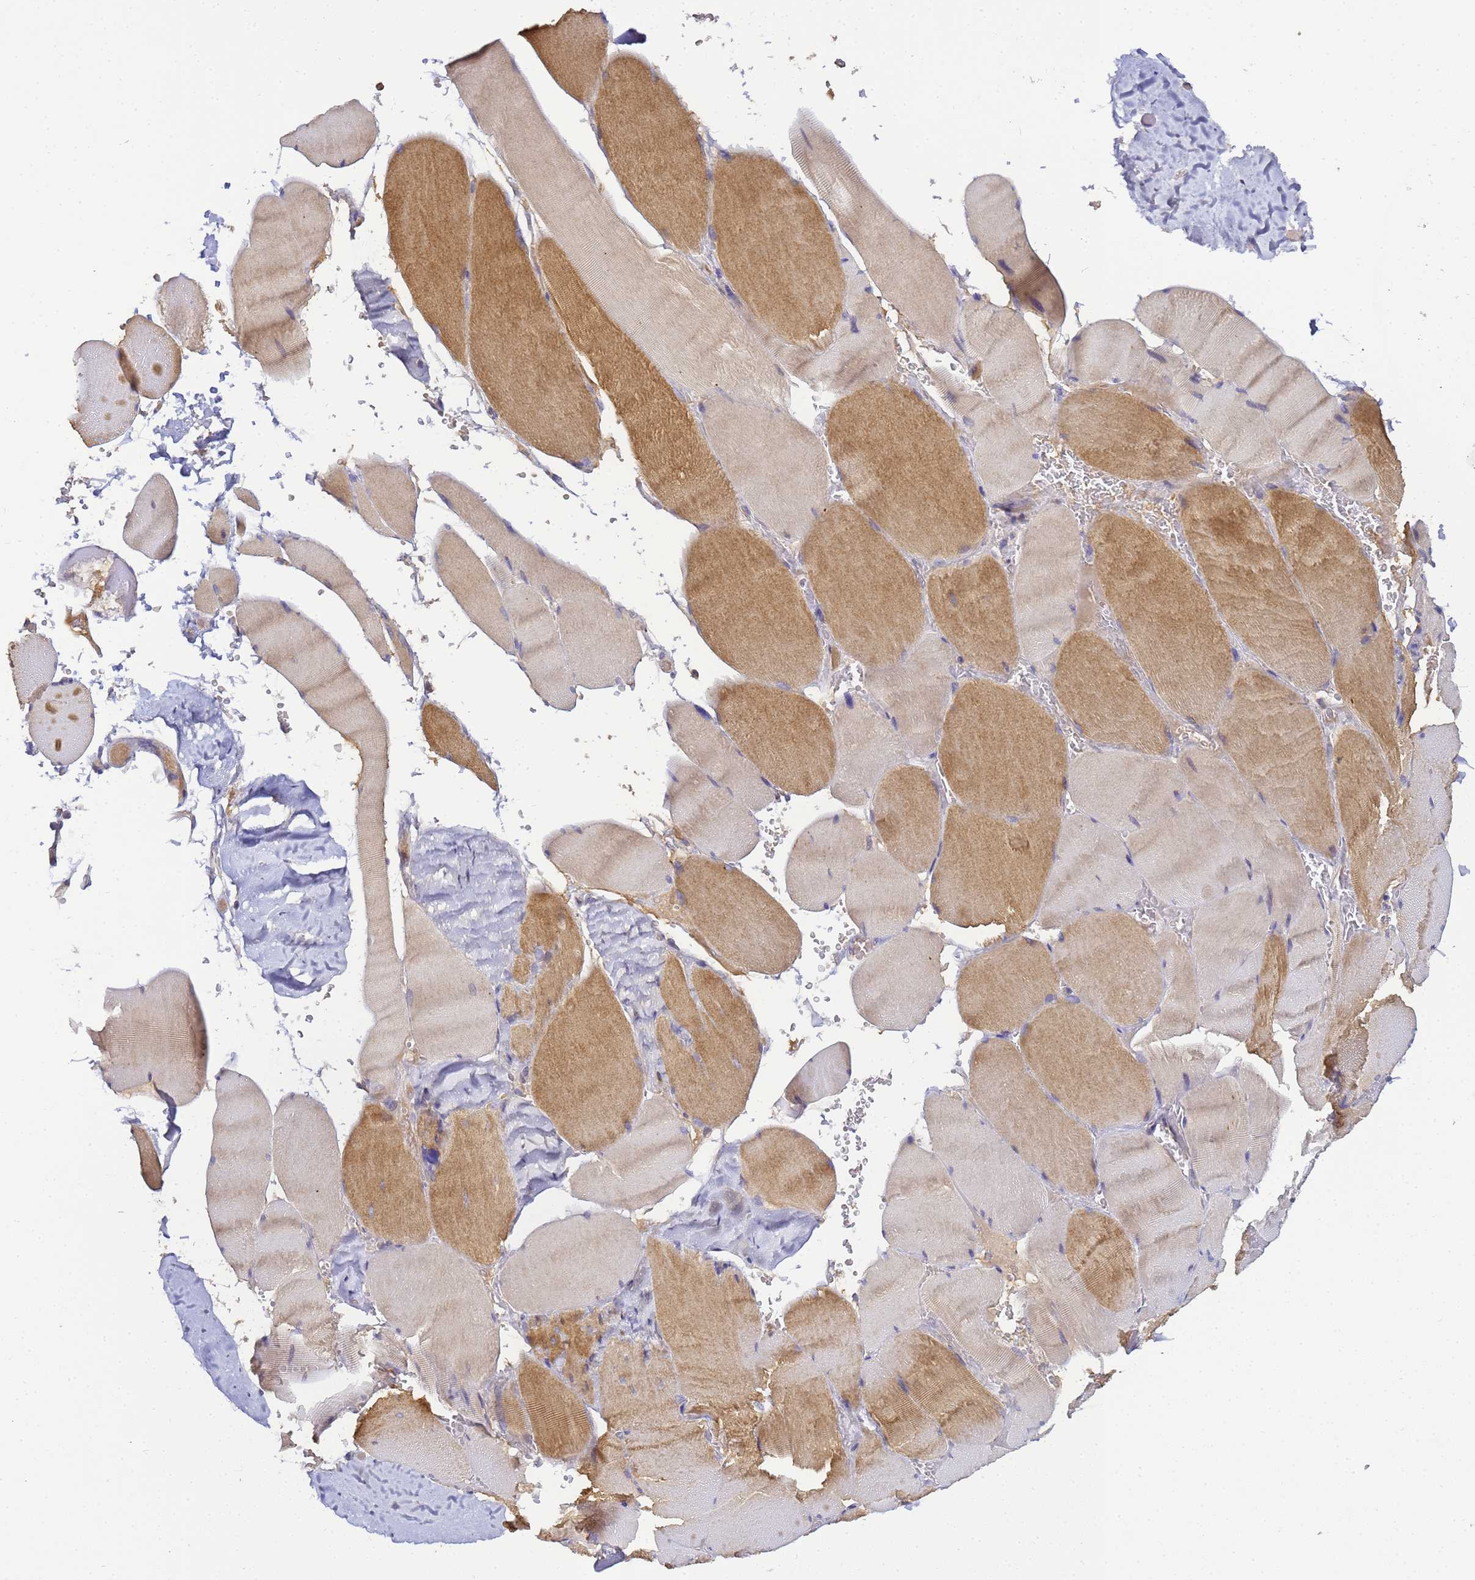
{"staining": {"intensity": "moderate", "quantity": ">75%", "location": "cytoplasmic/membranous"}, "tissue": "skeletal muscle", "cell_type": "Myocytes", "image_type": "normal", "snomed": [{"axis": "morphology", "description": "Normal tissue, NOS"}, {"axis": "topography", "description": "Skeletal muscle"}, {"axis": "topography", "description": "Head-Neck"}], "caption": "Protein staining reveals moderate cytoplasmic/membranous positivity in about >75% of myocytes in benign skeletal muscle.", "gene": "TBCD", "patient": {"sex": "male", "age": 66}}